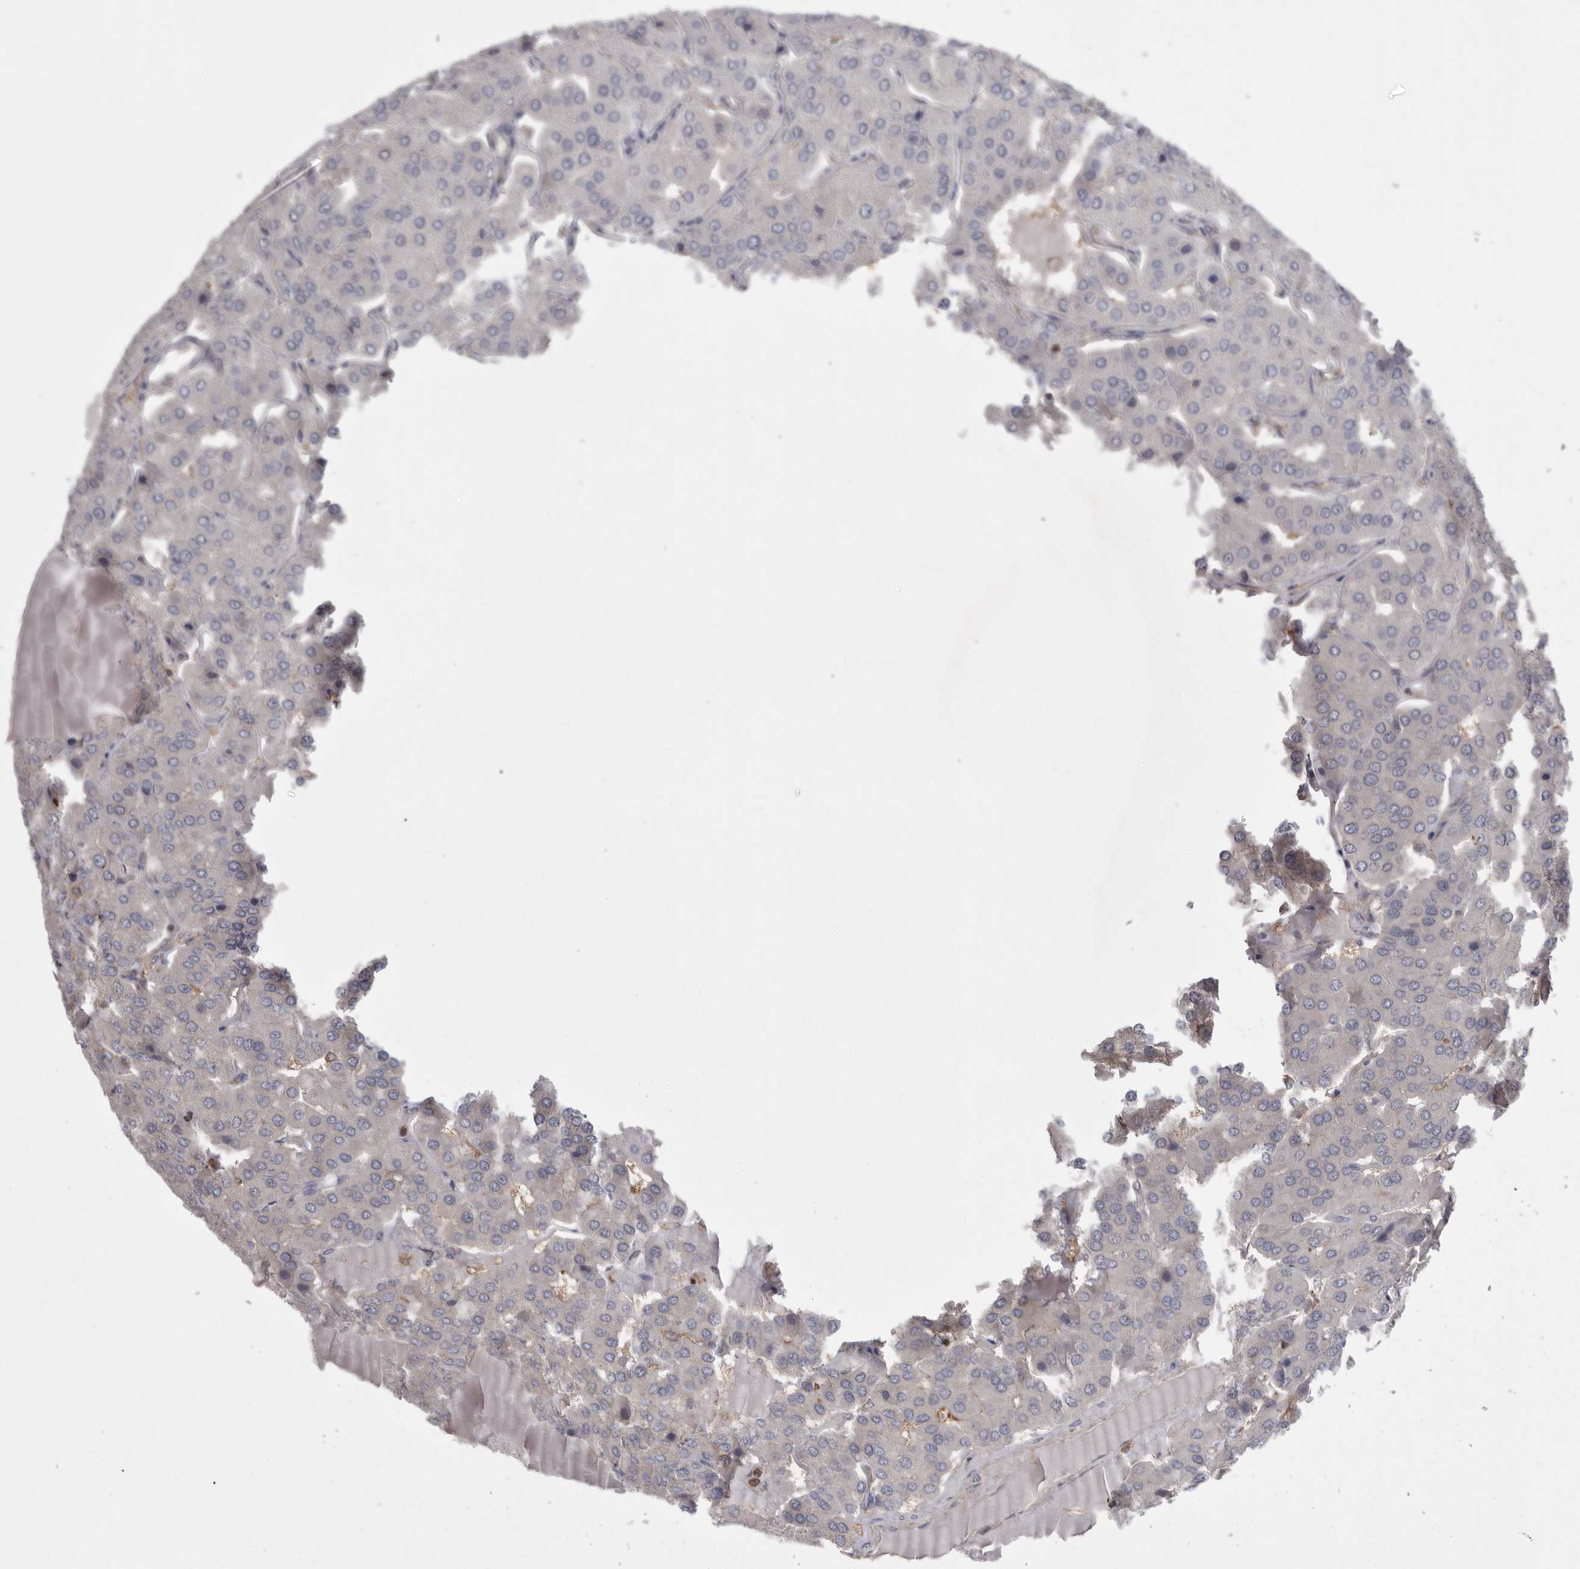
{"staining": {"intensity": "weak", "quantity": "25%-75%", "location": "cytoplasmic/membranous"}, "tissue": "parathyroid gland", "cell_type": "Glandular cells", "image_type": "normal", "snomed": [{"axis": "morphology", "description": "Normal tissue, NOS"}, {"axis": "morphology", "description": "Adenoma, NOS"}, {"axis": "topography", "description": "Parathyroid gland"}], "caption": "IHC of unremarkable parathyroid gland displays low levels of weak cytoplasmic/membranous staining in about 25%-75% of glandular cells.", "gene": "TOP2A", "patient": {"sex": "female", "age": 86}}